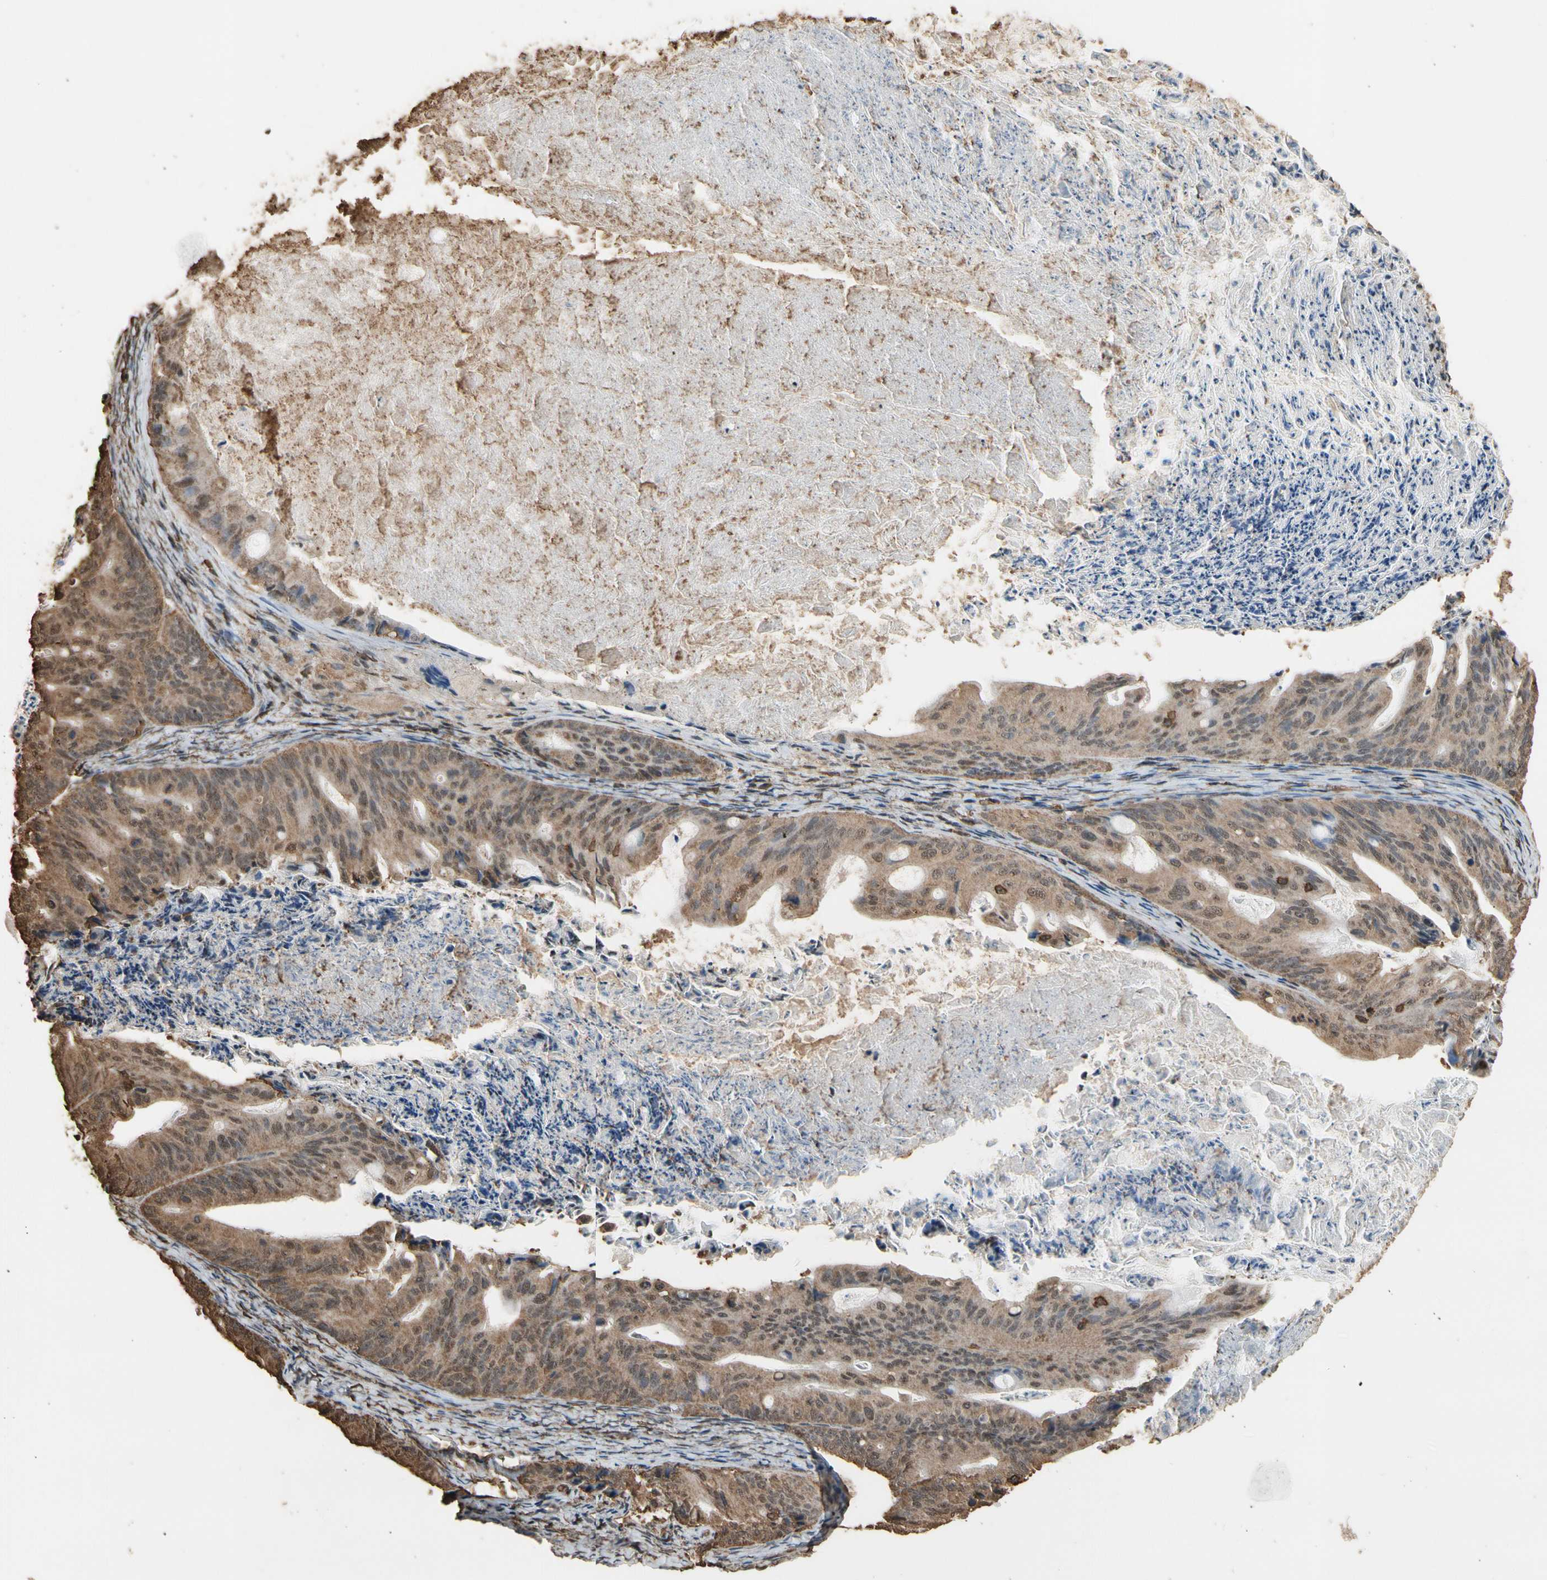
{"staining": {"intensity": "moderate", "quantity": ">75%", "location": "cytoplasmic/membranous,nuclear"}, "tissue": "ovarian cancer", "cell_type": "Tumor cells", "image_type": "cancer", "snomed": [{"axis": "morphology", "description": "Cystadenocarcinoma, mucinous, NOS"}, {"axis": "topography", "description": "Ovary"}], "caption": "IHC of human ovarian cancer shows medium levels of moderate cytoplasmic/membranous and nuclear expression in about >75% of tumor cells.", "gene": "TNFSF13B", "patient": {"sex": "female", "age": 37}}